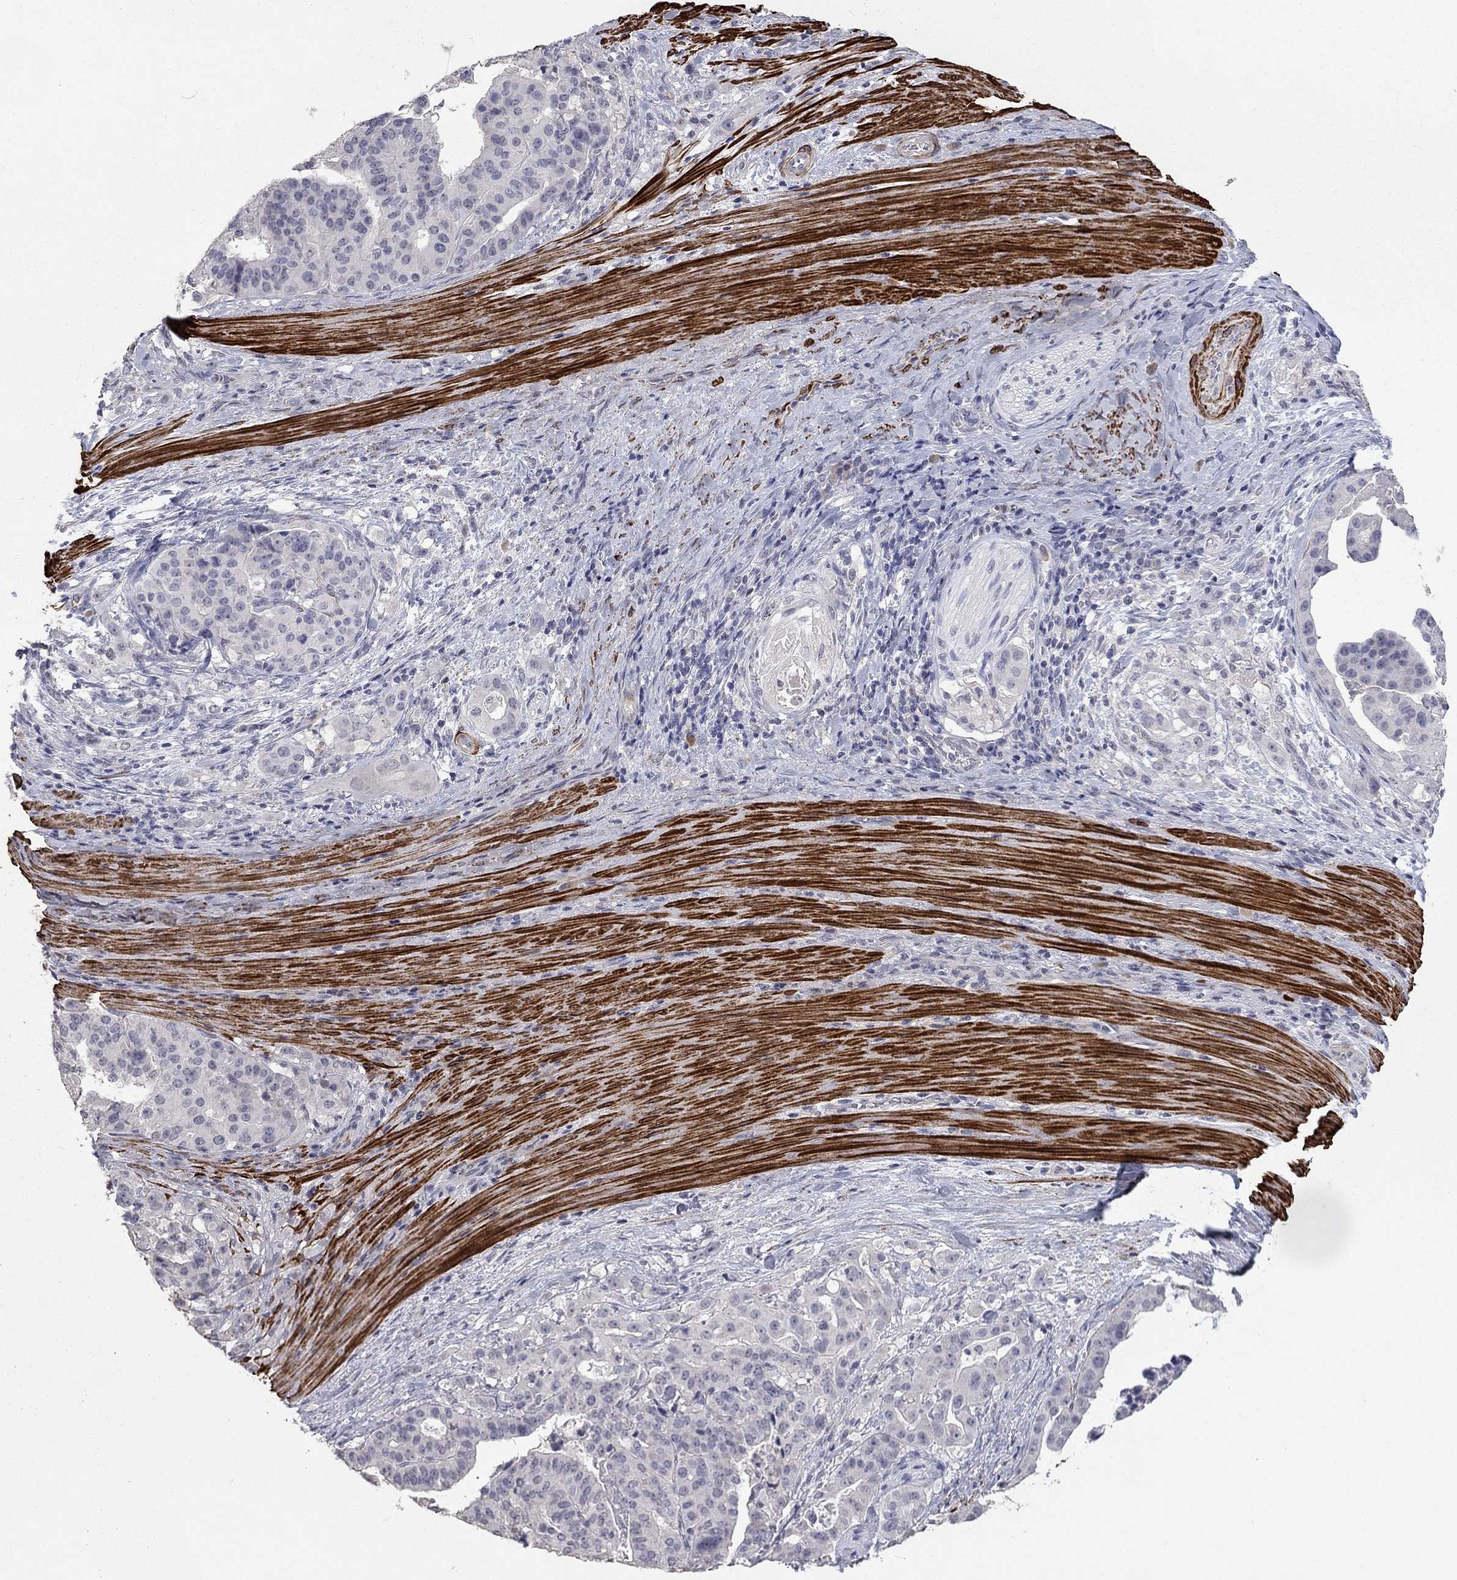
{"staining": {"intensity": "negative", "quantity": "none", "location": "none"}, "tissue": "stomach cancer", "cell_type": "Tumor cells", "image_type": "cancer", "snomed": [{"axis": "morphology", "description": "Adenocarcinoma, NOS"}, {"axis": "topography", "description": "Stomach"}], "caption": "This is an immunohistochemistry (IHC) micrograph of stomach cancer (adenocarcinoma). There is no staining in tumor cells.", "gene": "IP6K3", "patient": {"sex": "male", "age": 48}}